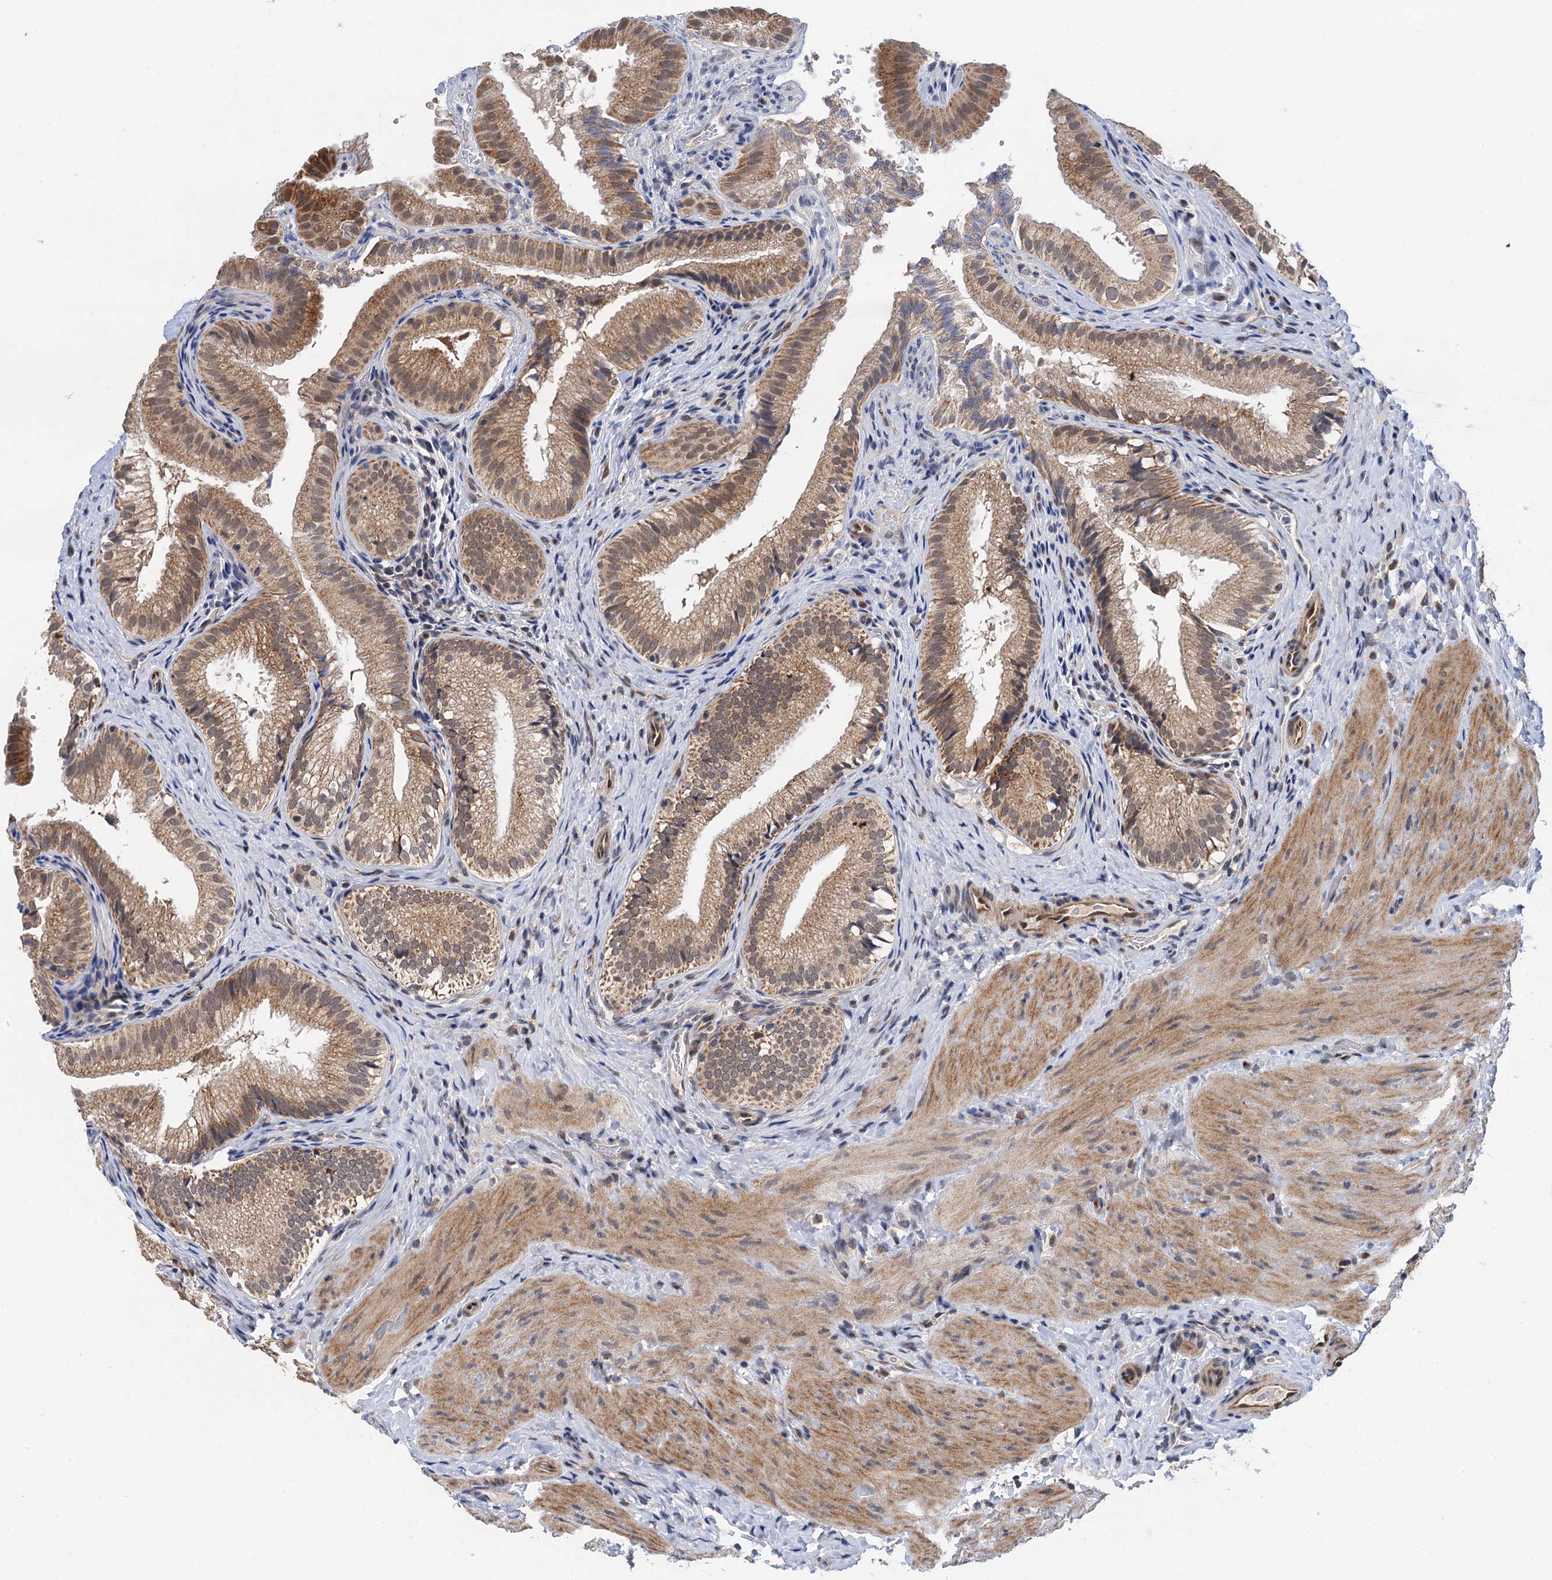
{"staining": {"intensity": "moderate", "quantity": ">75%", "location": "cytoplasmic/membranous"}, "tissue": "gallbladder", "cell_type": "Glandular cells", "image_type": "normal", "snomed": [{"axis": "morphology", "description": "Normal tissue, NOS"}, {"axis": "topography", "description": "Gallbladder"}], "caption": "Immunohistochemical staining of benign gallbladder shows >75% levels of moderate cytoplasmic/membranous protein staining in approximately >75% of glandular cells.", "gene": "CMPK2", "patient": {"sex": "female", "age": 30}}